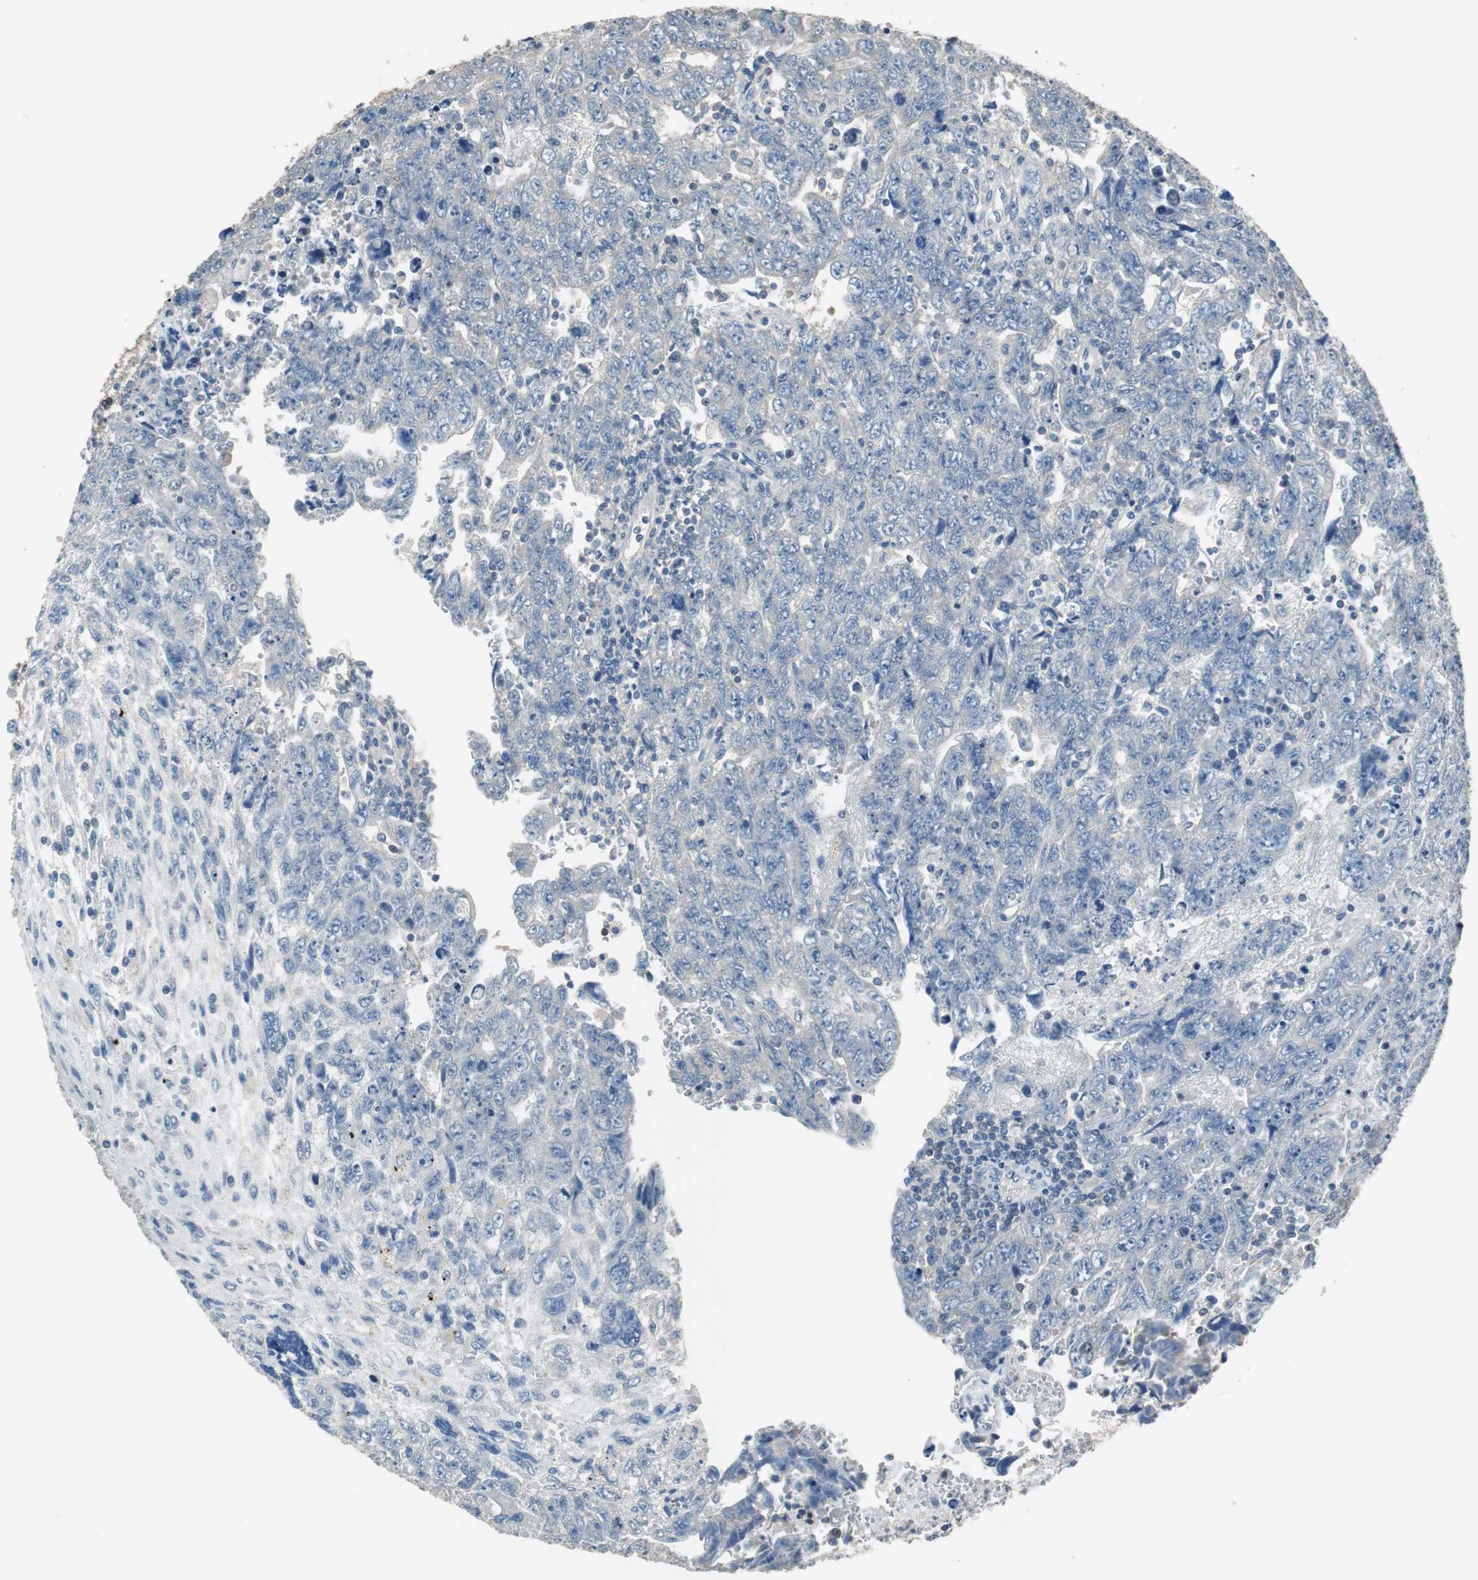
{"staining": {"intensity": "negative", "quantity": "none", "location": "none"}, "tissue": "testis cancer", "cell_type": "Tumor cells", "image_type": "cancer", "snomed": [{"axis": "morphology", "description": "Carcinoma, Embryonal, NOS"}, {"axis": "topography", "description": "Testis"}], "caption": "A micrograph of human testis cancer (embryonal carcinoma) is negative for staining in tumor cells.", "gene": "PRKCA", "patient": {"sex": "male", "age": 28}}